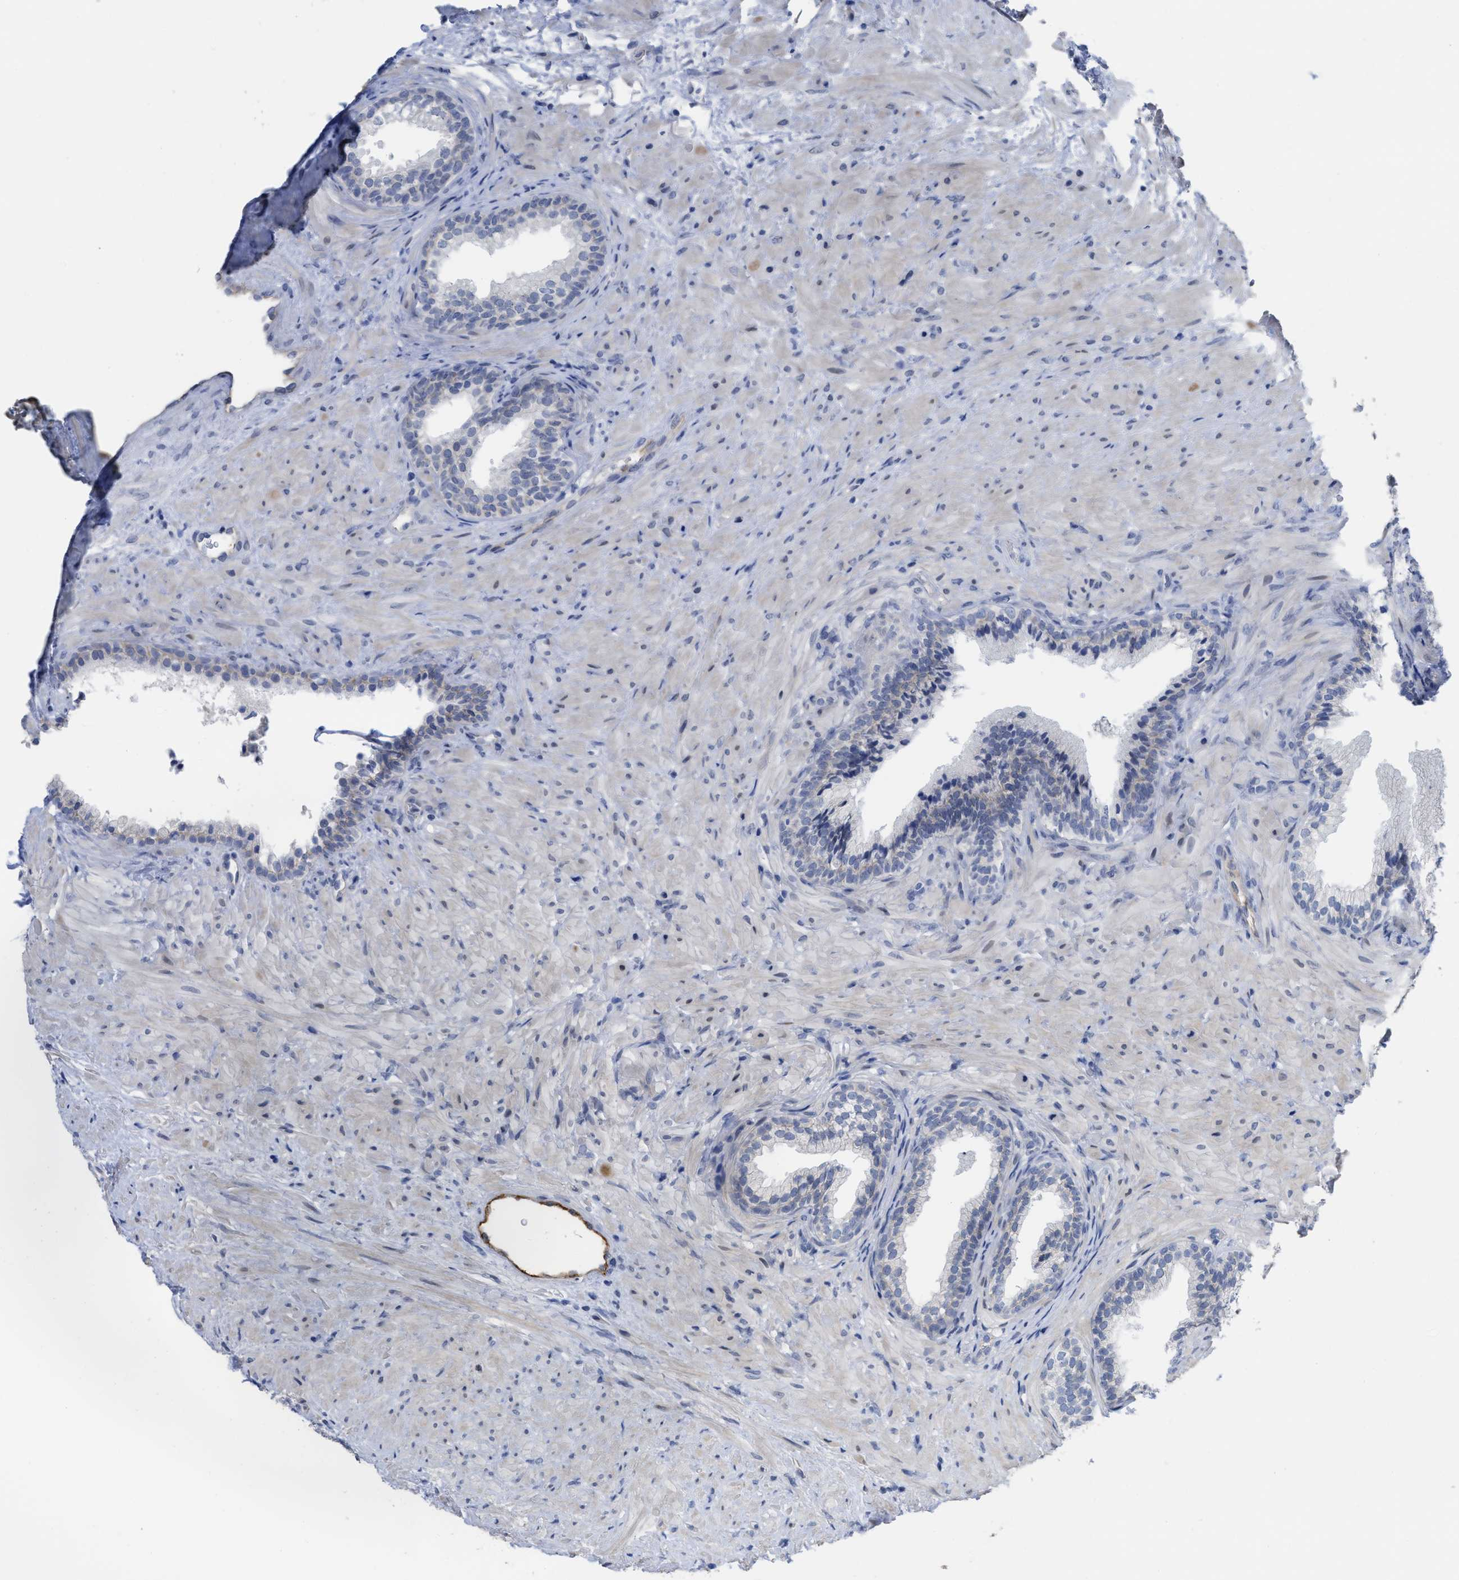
{"staining": {"intensity": "negative", "quantity": "none", "location": "none"}, "tissue": "prostate", "cell_type": "Glandular cells", "image_type": "normal", "snomed": [{"axis": "morphology", "description": "Normal tissue, NOS"}, {"axis": "topography", "description": "Prostate"}], "caption": "Human prostate stained for a protein using IHC demonstrates no staining in glandular cells.", "gene": "ACKR1", "patient": {"sex": "male", "age": 76}}